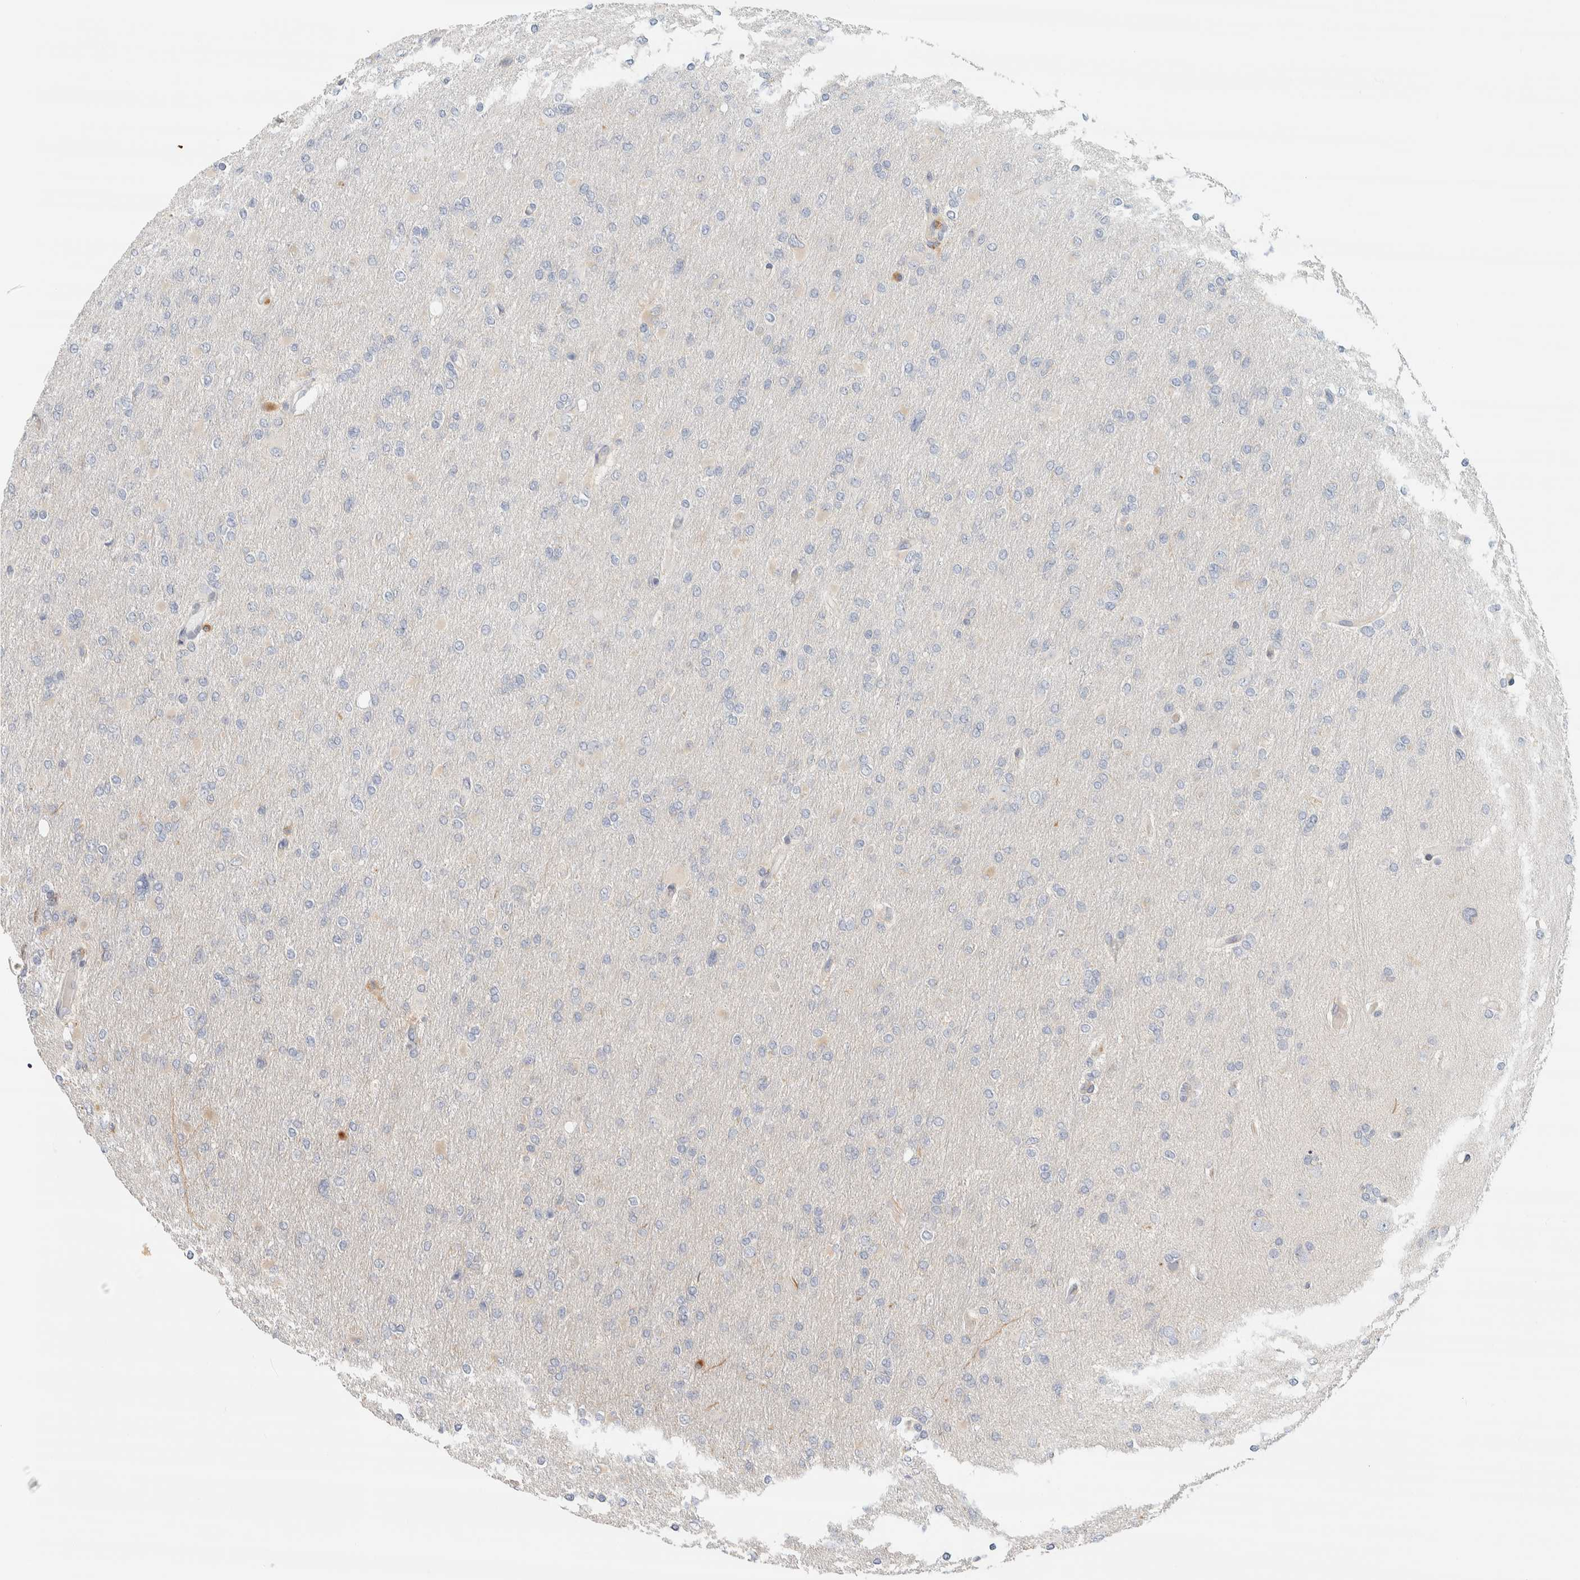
{"staining": {"intensity": "weak", "quantity": "<25%", "location": "cytoplasmic/membranous"}, "tissue": "glioma", "cell_type": "Tumor cells", "image_type": "cancer", "snomed": [{"axis": "morphology", "description": "Glioma, malignant, High grade"}, {"axis": "topography", "description": "Cerebral cortex"}], "caption": "Protein analysis of glioma exhibits no significant positivity in tumor cells.", "gene": "CDR2", "patient": {"sex": "female", "age": 36}}